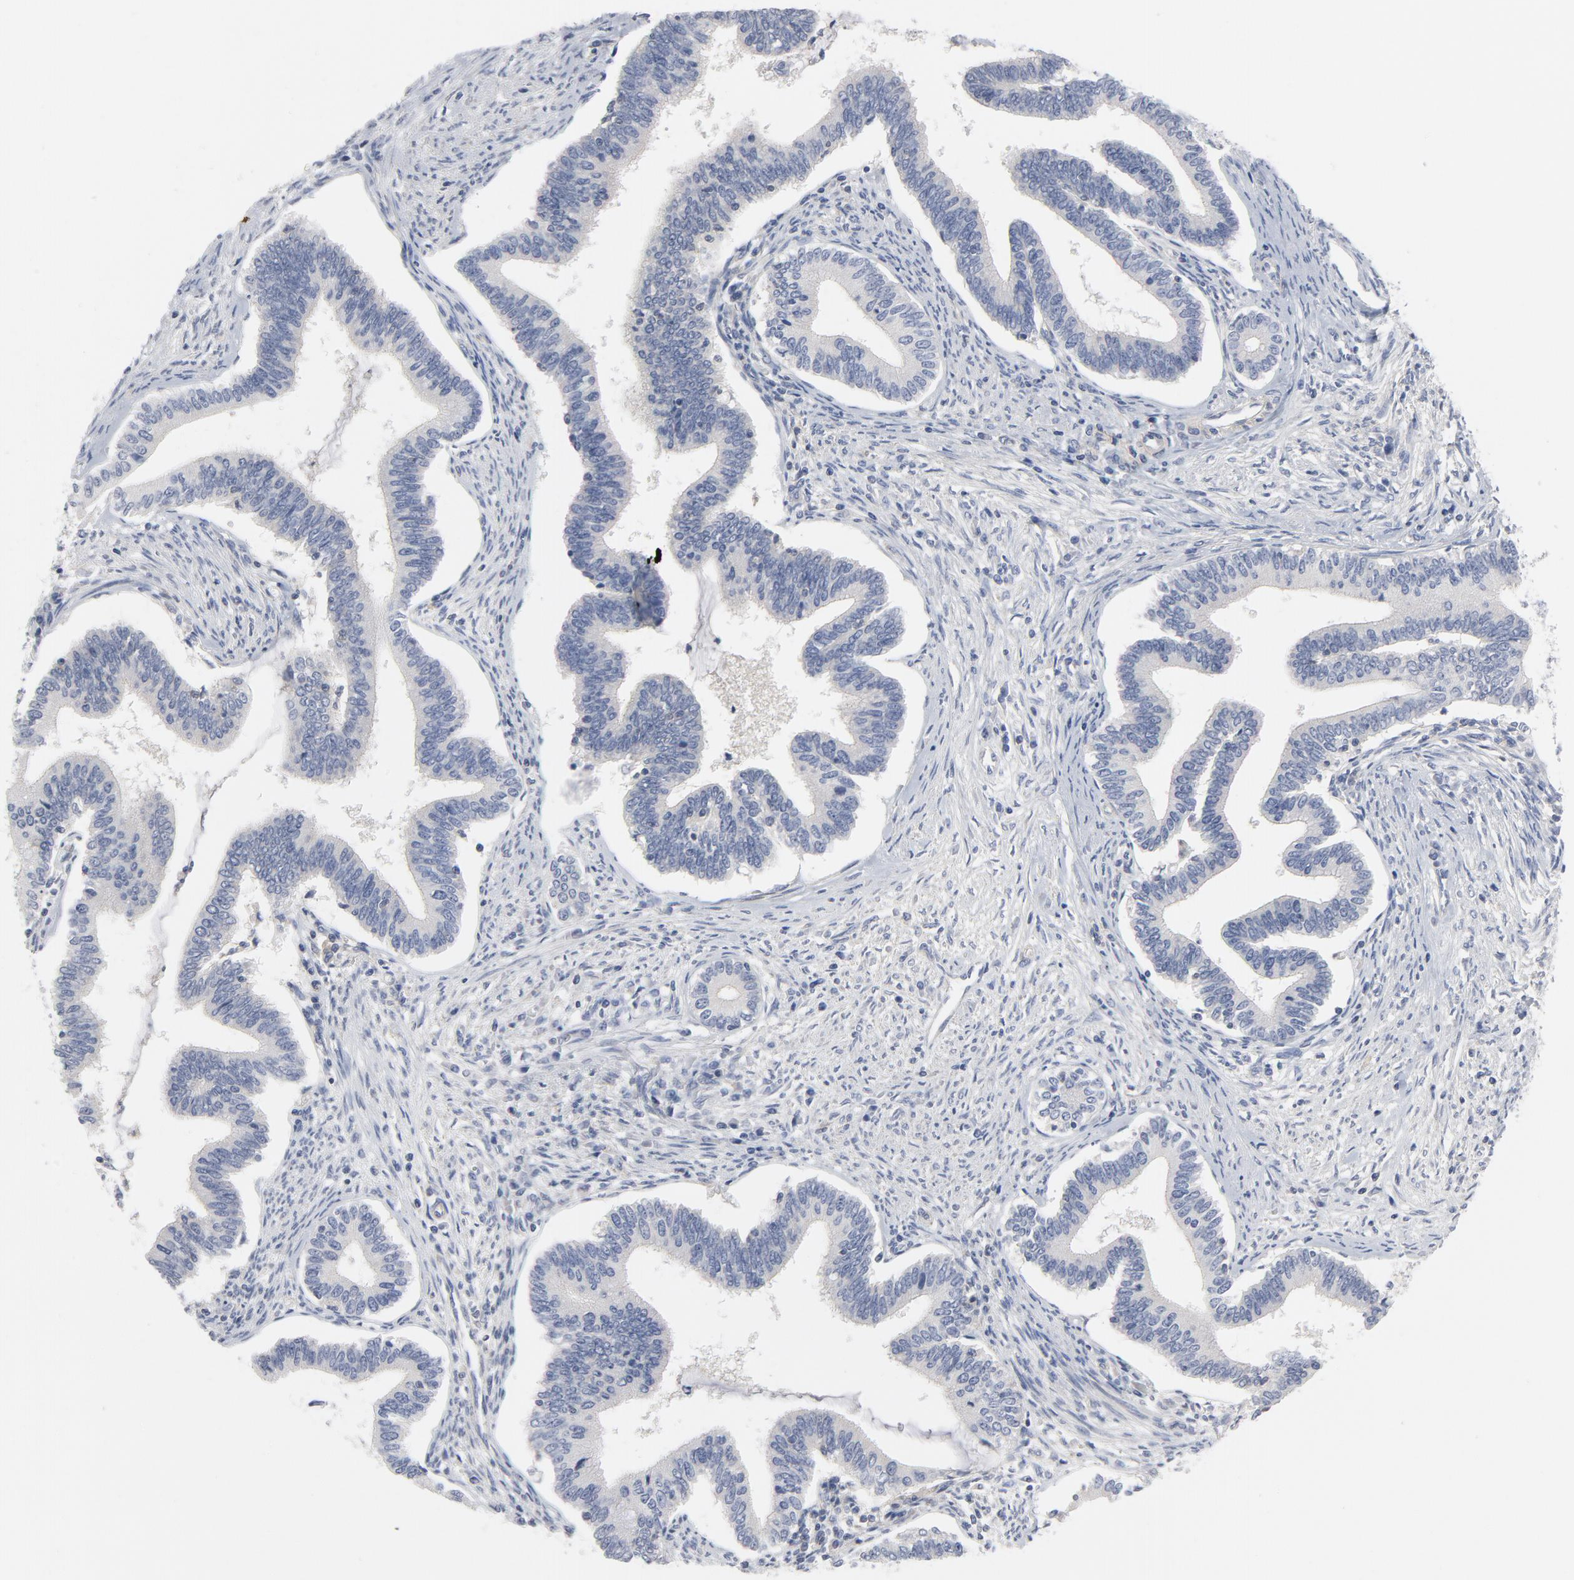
{"staining": {"intensity": "negative", "quantity": "none", "location": "none"}, "tissue": "cervical cancer", "cell_type": "Tumor cells", "image_type": "cancer", "snomed": [{"axis": "morphology", "description": "Adenocarcinoma, NOS"}, {"axis": "topography", "description": "Cervix"}], "caption": "Immunohistochemistry (IHC) histopathology image of neoplastic tissue: human adenocarcinoma (cervical) stained with DAB (3,3'-diaminobenzidine) demonstrates no significant protein expression in tumor cells. (Brightfield microscopy of DAB immunohistochemistry (IHC) at high magnification).", "gene": "ROCK1", "patient": {"sex": "female", "age": 36}}